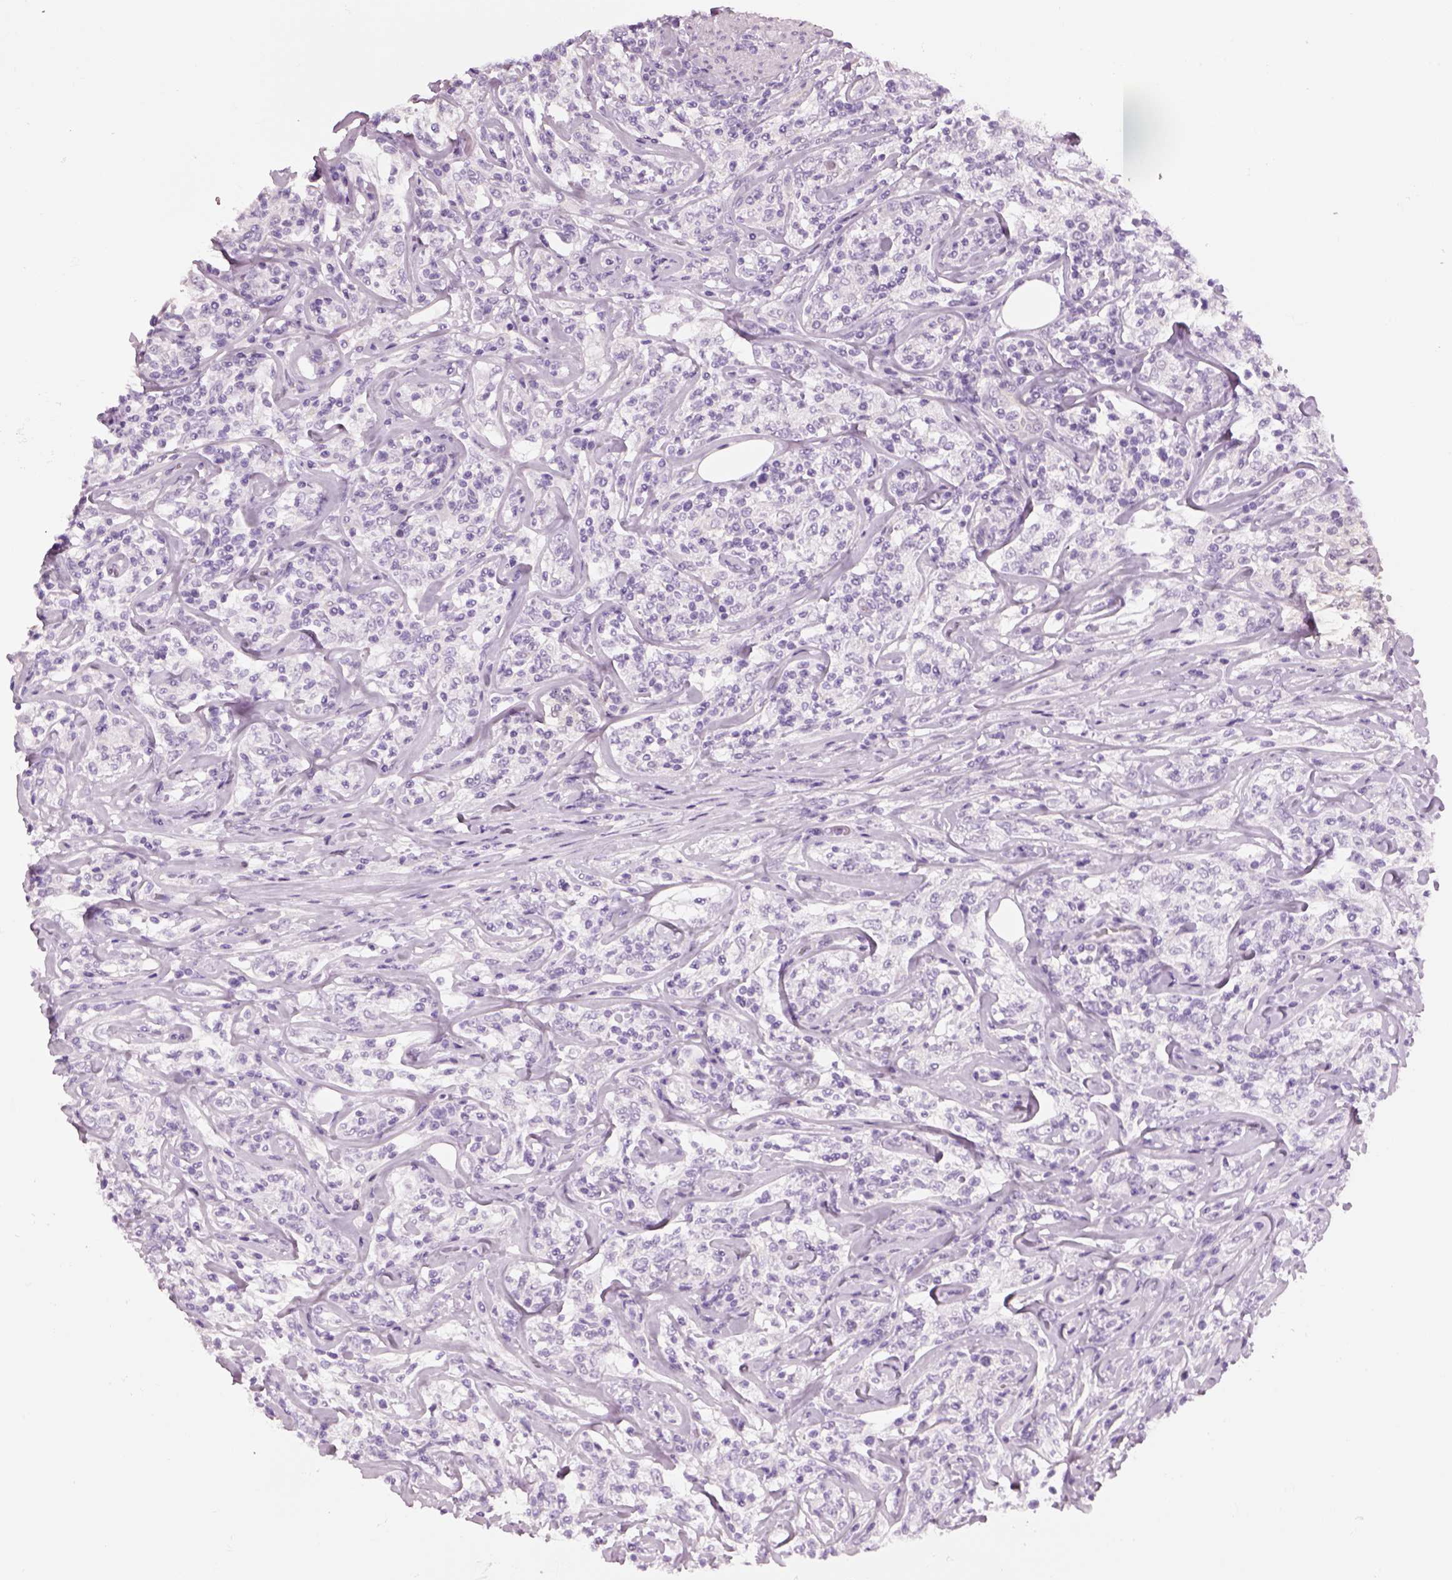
{"staining": {"intensity": "negative", "quantity": "none", "location": "none"}, "tissue": "lymphoma", "cell_type": "Tumor cells", "image_type": "cancer", "snomed": [{"axis": "morphology", "description": "Malignant lymphoma, non-Hodgkin's type, High grade"}, {"axis": "topography", "description": "Lymph node"}], "caption": "Tumor cells show no significant protein staining in lymphoma.", "gene": "KCNMB4", "patient": {"sex": "female", "age": 84}}